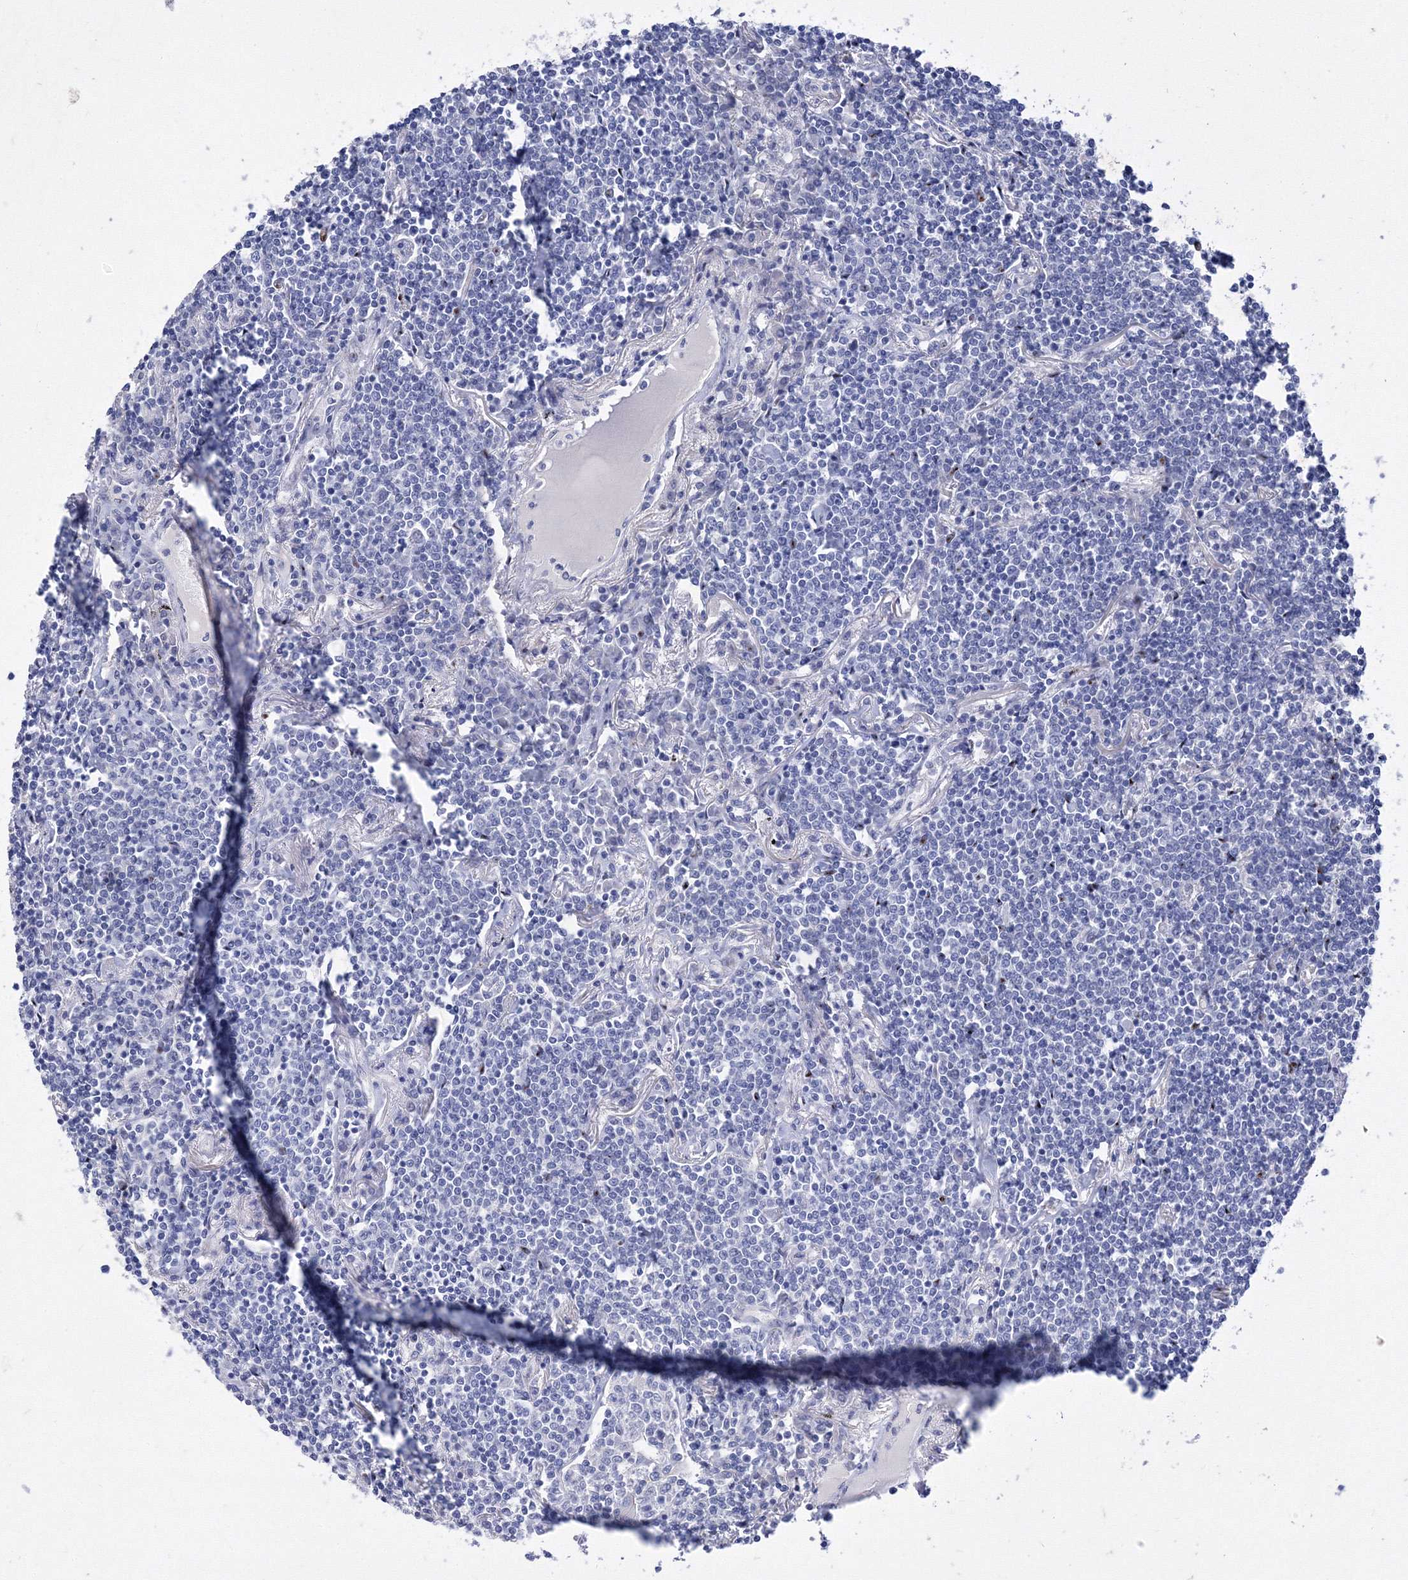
{"staining": {"intensity": "negative", "quantity": "none", "location": "none"}, "tissue": "lymphoma", "cell_type": "Tumor cells", "image_type": "cancer", "snomed": [{"axis": "morphology", "description": "Malignant lymphoma, non-Hodgkin's type, Low grade"}, {"axis": "topography", "description": "Lung"}], "caption": "Protein analysis of low-grade malignant lymphoma, non-Hodgkin's type exhibits no significant staining in tumor cells. (DAB immunohistochemistry (IHC), high magnification).", "gene": "GPN1", "patient": {"sex": "female", "age": 71}}